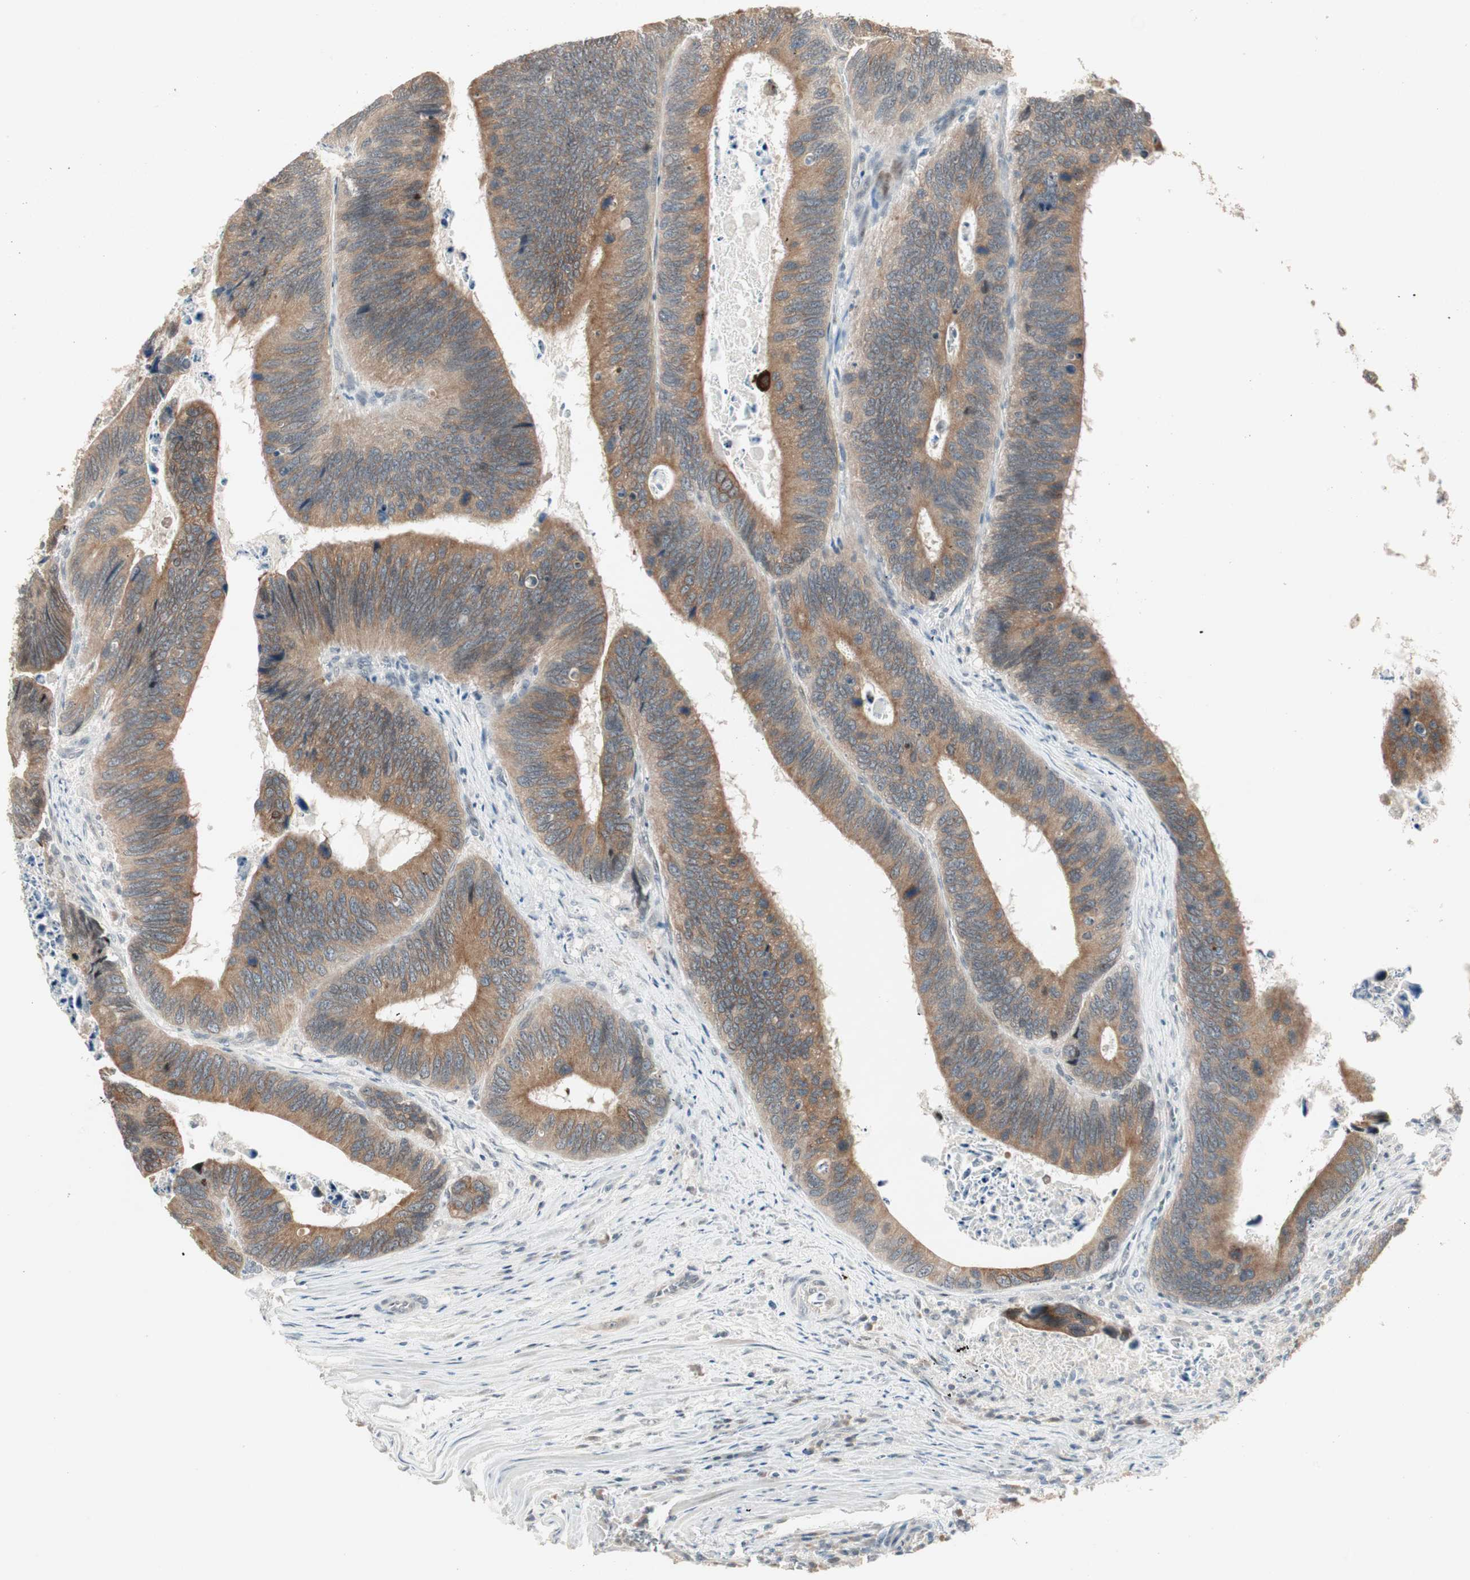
{"staining": {"intensity": "moderate", "quantity": ">75%", "location": "cytoplasmic/membranous"}, "tissue": "colorectal cancer", "cell_type": "Tumor cells", "image_type": "cancer", "snomed": [{"axis": "morphology", "description": "Adenocarcinoma, NOS"}, {"axis": "topography", "description": "Colon"}], "caption": "DAB immunohistochemical staining of adenocarcinoma (colorectal) displays moderate cytoplasmic/membranous protein expression in approximately >75% of tumor cells.", "gene": "ACSL5", "patient": {"sex": "male", "age": 72}}